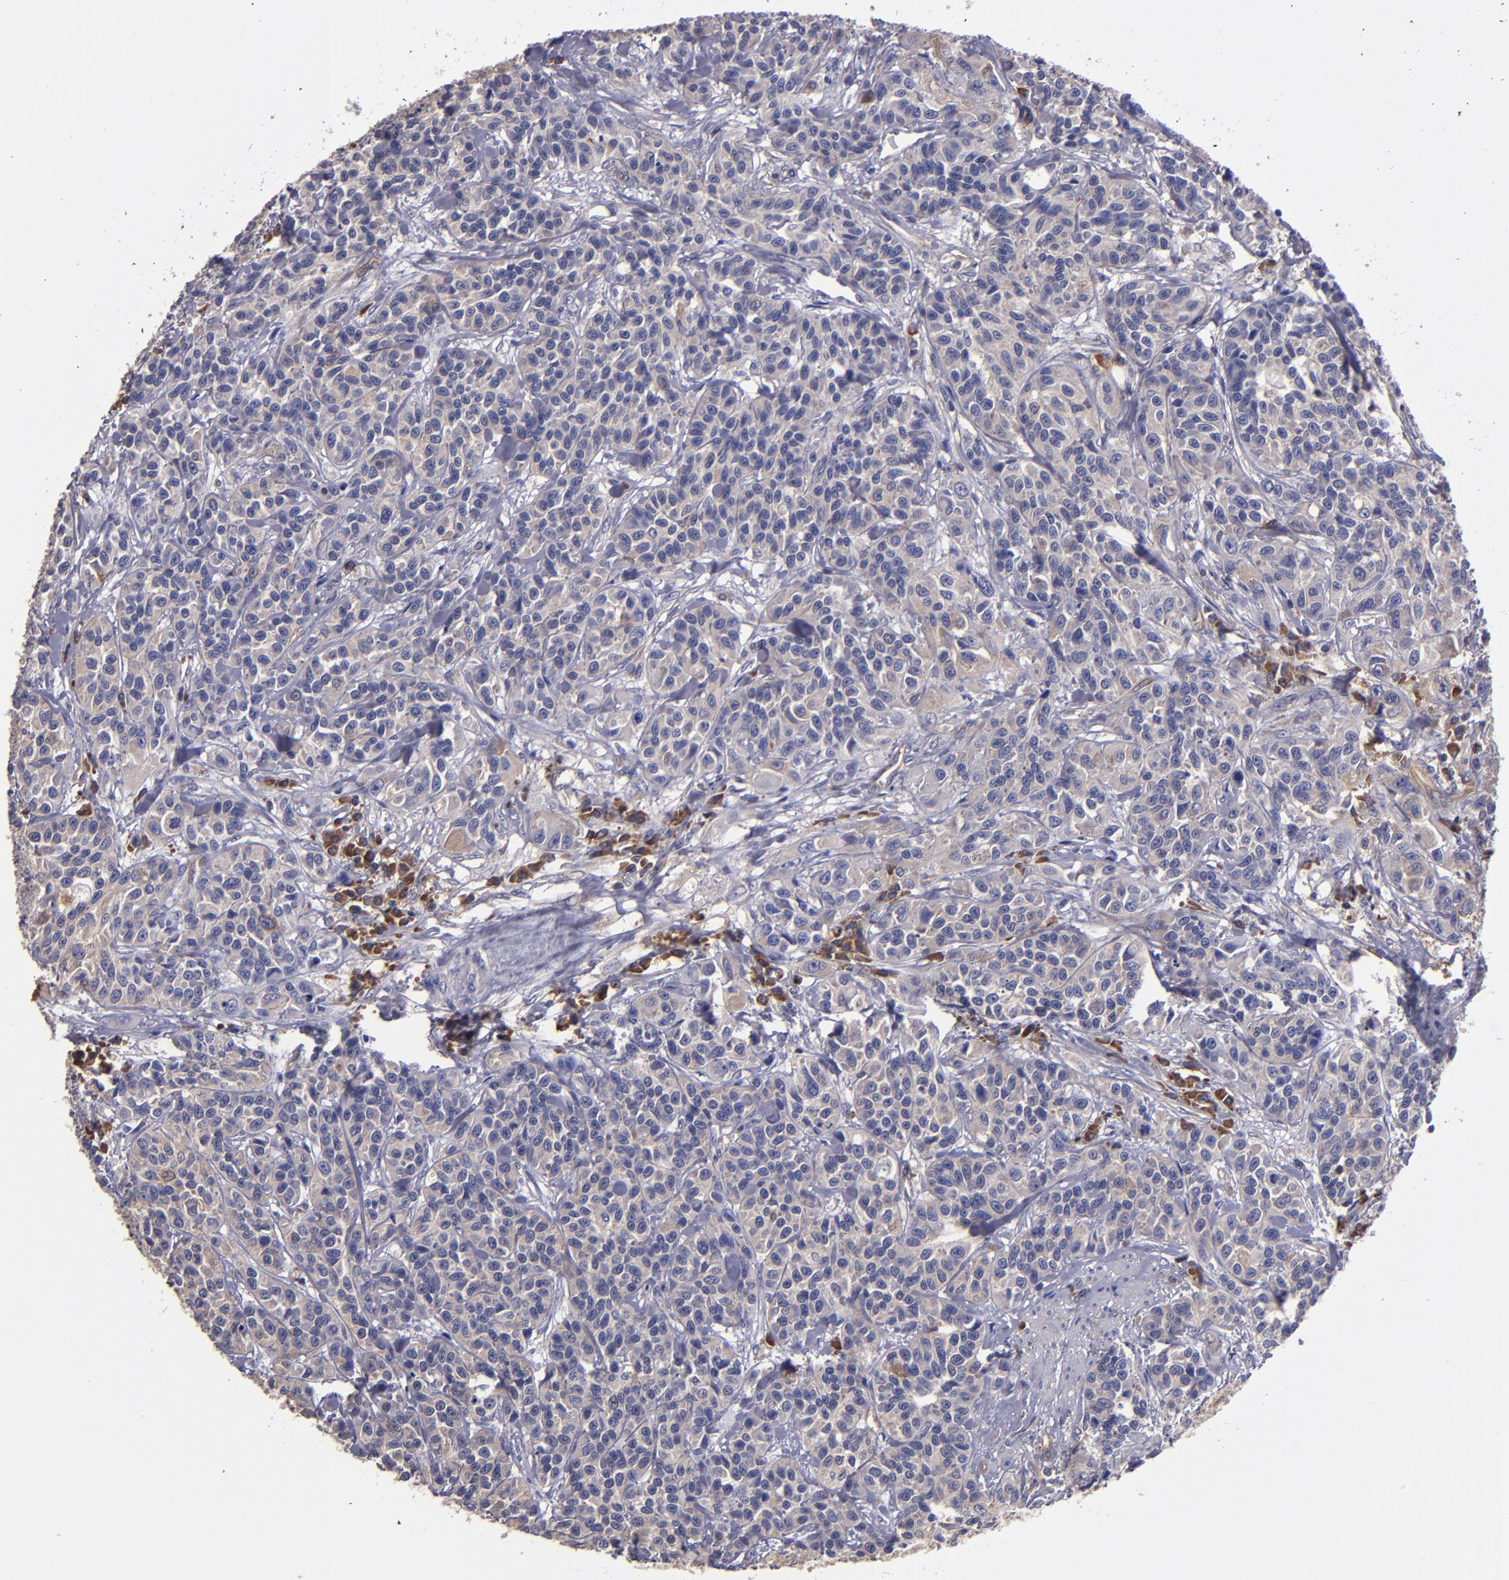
{"staining": {"intensity": "weak", "quantity": "25%-75%", "location": "cytoplasmic/membranous"}, "tissue": "urothelial cancer", "cell_type": "Tumor cells", "image_type": "cancer", "snomed": [{"axis": "morphology", "description": "Urothelial carcinoma, High grade"}, {"axis": "topography", "description": "Urinary bladder"}], "caption": "Immunohistochemical staining of human high-grade urothelial carcinoma exhibits weak cytoplasmic/membranous protein positivity in approximately 25%-75% of tumor cells.", "gene": "CARS1", "patient": {"sex": "female", "age": 81}}